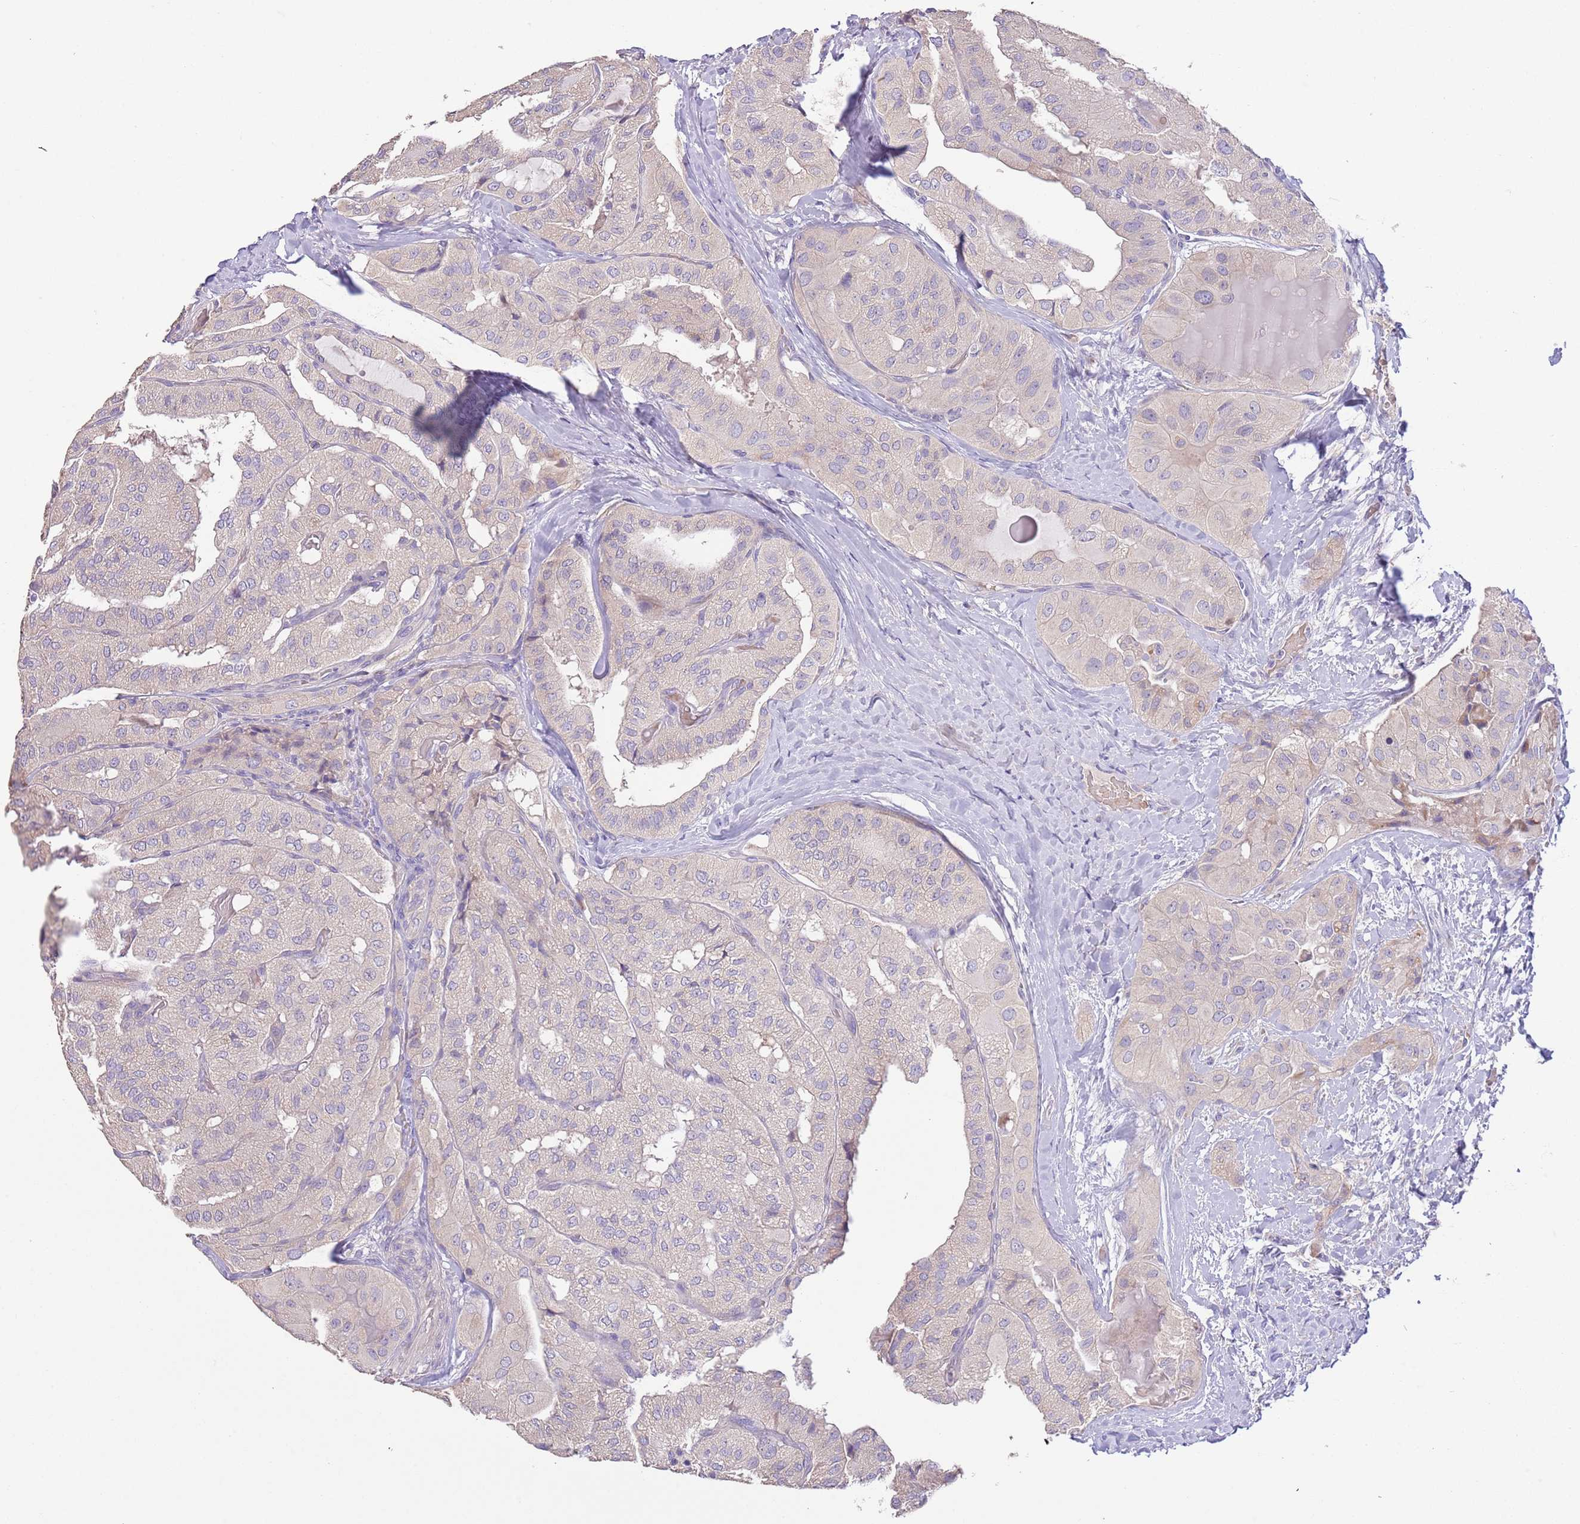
{"staining": {"intensity": "weak", "quantity": "<25%", "location": "cytoplasmic/membranous"}, "tissue": "thyroid cancer", "cell_type": "Tumor cells", "image_type": "cancer", "snomed": [{"axis": "morphology", "description": "Normal tissue, NOS"}, {"axis": "morphology", "description": "Papillary adenocarcinoma, NOS"}, {"axis": "topography", "description": "Thyroid gland"}], "caption": "Tumor cells show no significant staining in papillary adenocarcinoma (thyroid).", "gene": "ZNF658", "patient": {"sex": "female", "age": 59}}